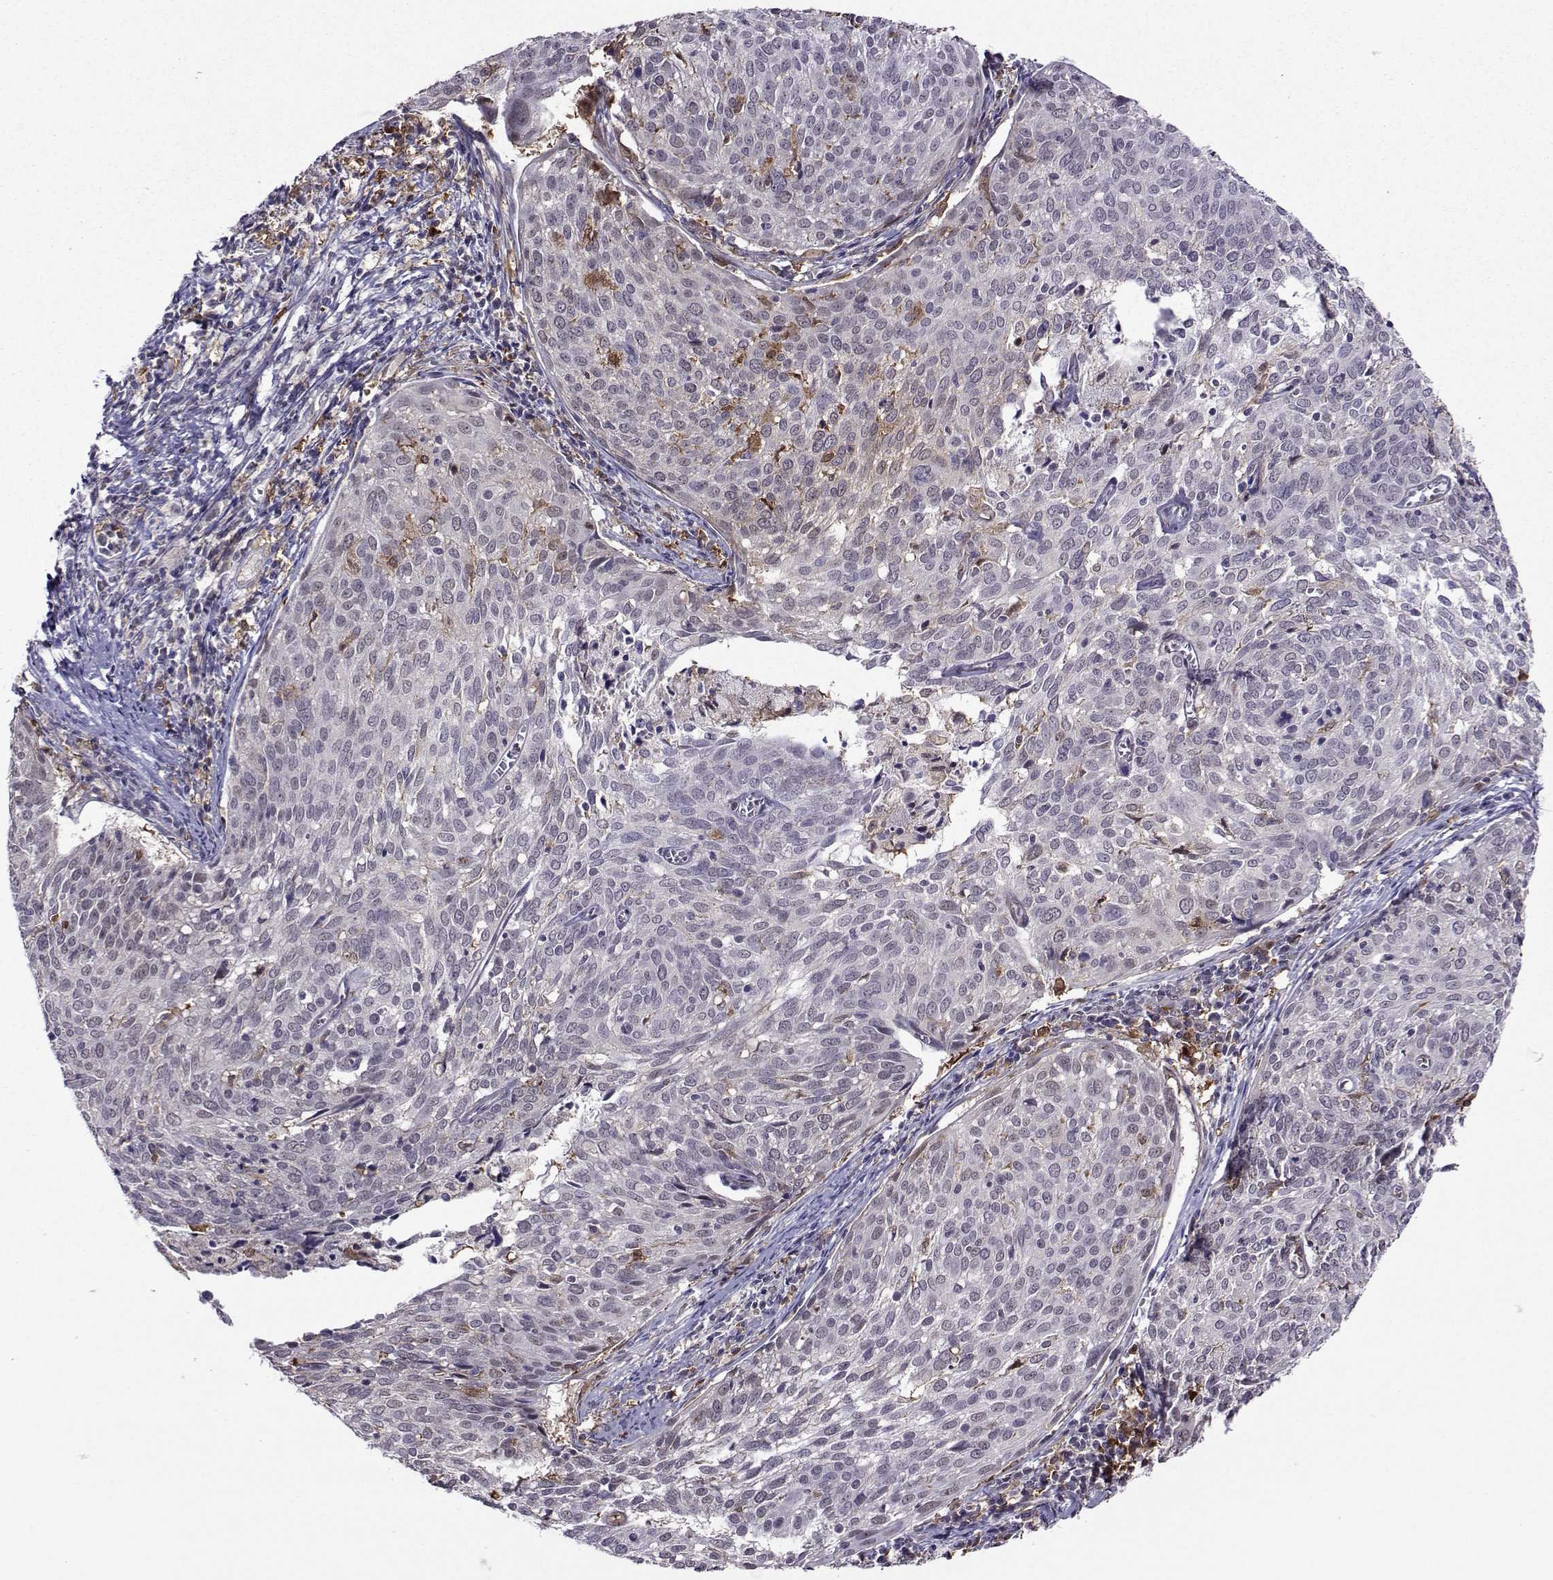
{"staining": {"intensity": "negative", "quantity": "none", "location": "none"}, "tissue": "cervical cancer", "cell_type": "Tumor cells", "image_type": "cancer", "snomed": [{"axis": "morphology", "description": "Squamous cell carcinoma, NOS"}, {"axis": "topography", "description": "Cervix"}], "caption": "Immunohistochemical staining of squamous cell carcinoma (cervical) exhibits no significant positivity in tumor cells.", "gene": "DDX20", "patient": {"sex": "female", "age": 39}}